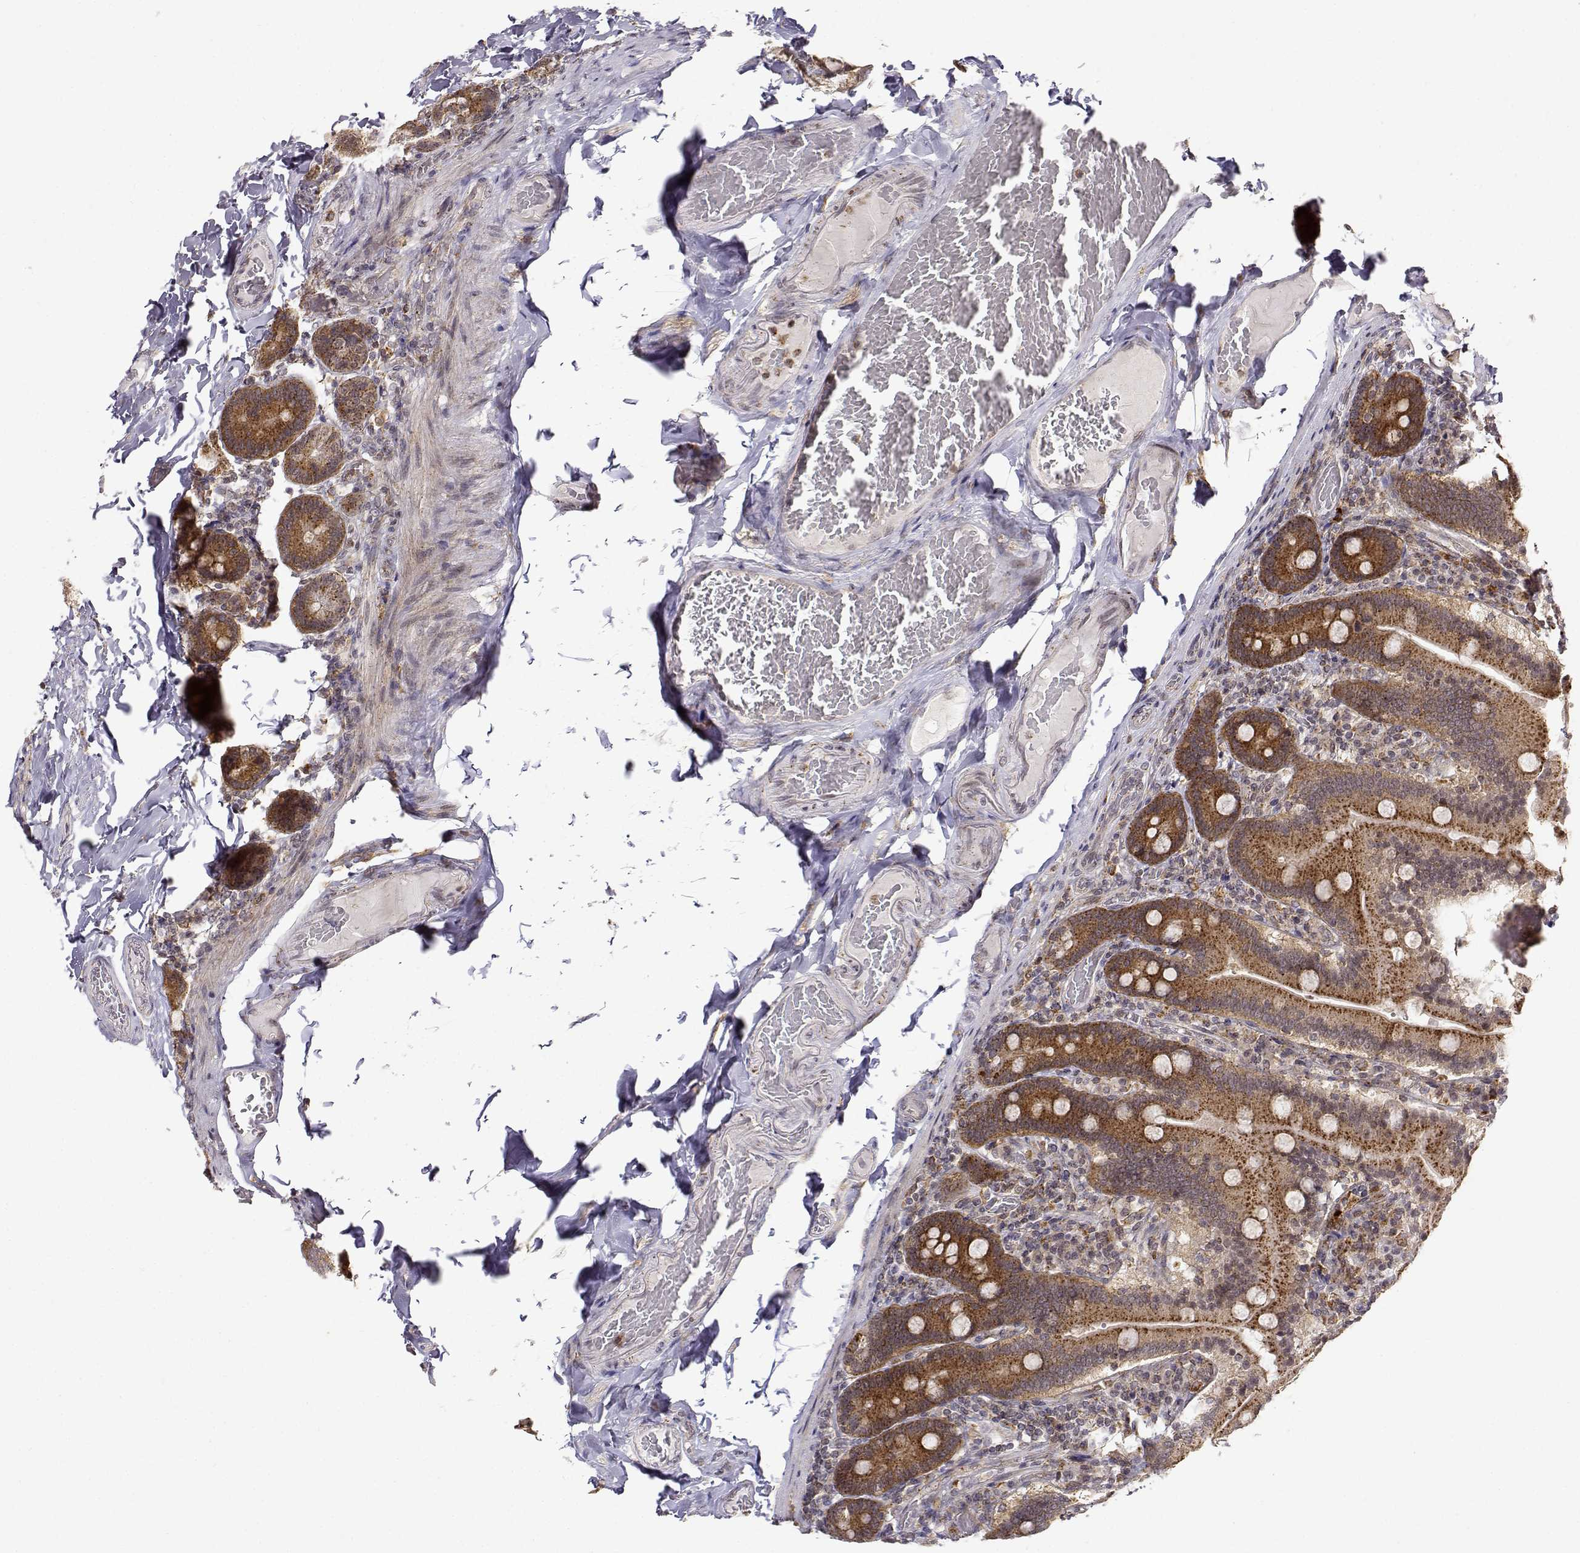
{"staining": {"intensity": "strong", "quantity": ">75%", "location": "cytoplasmic/membranous"}, "tissue": "duodenum", "cell_type": "Glandular cells", "image_type": "normal", "snomed": [{"axis": "morphology", "description": "Normal tissue, NOS"}, {"axis": "topography", "description": "Duodenum"}], "caption": "Protein staining by immunohistochemistry (IHC) demonstrates strong cytoplasmic/membranous positivity in about >75% of glandular cells in unremarkable duodenum.", "gene": "RNF13", "patient": {"sex": "female", "age": 62}}